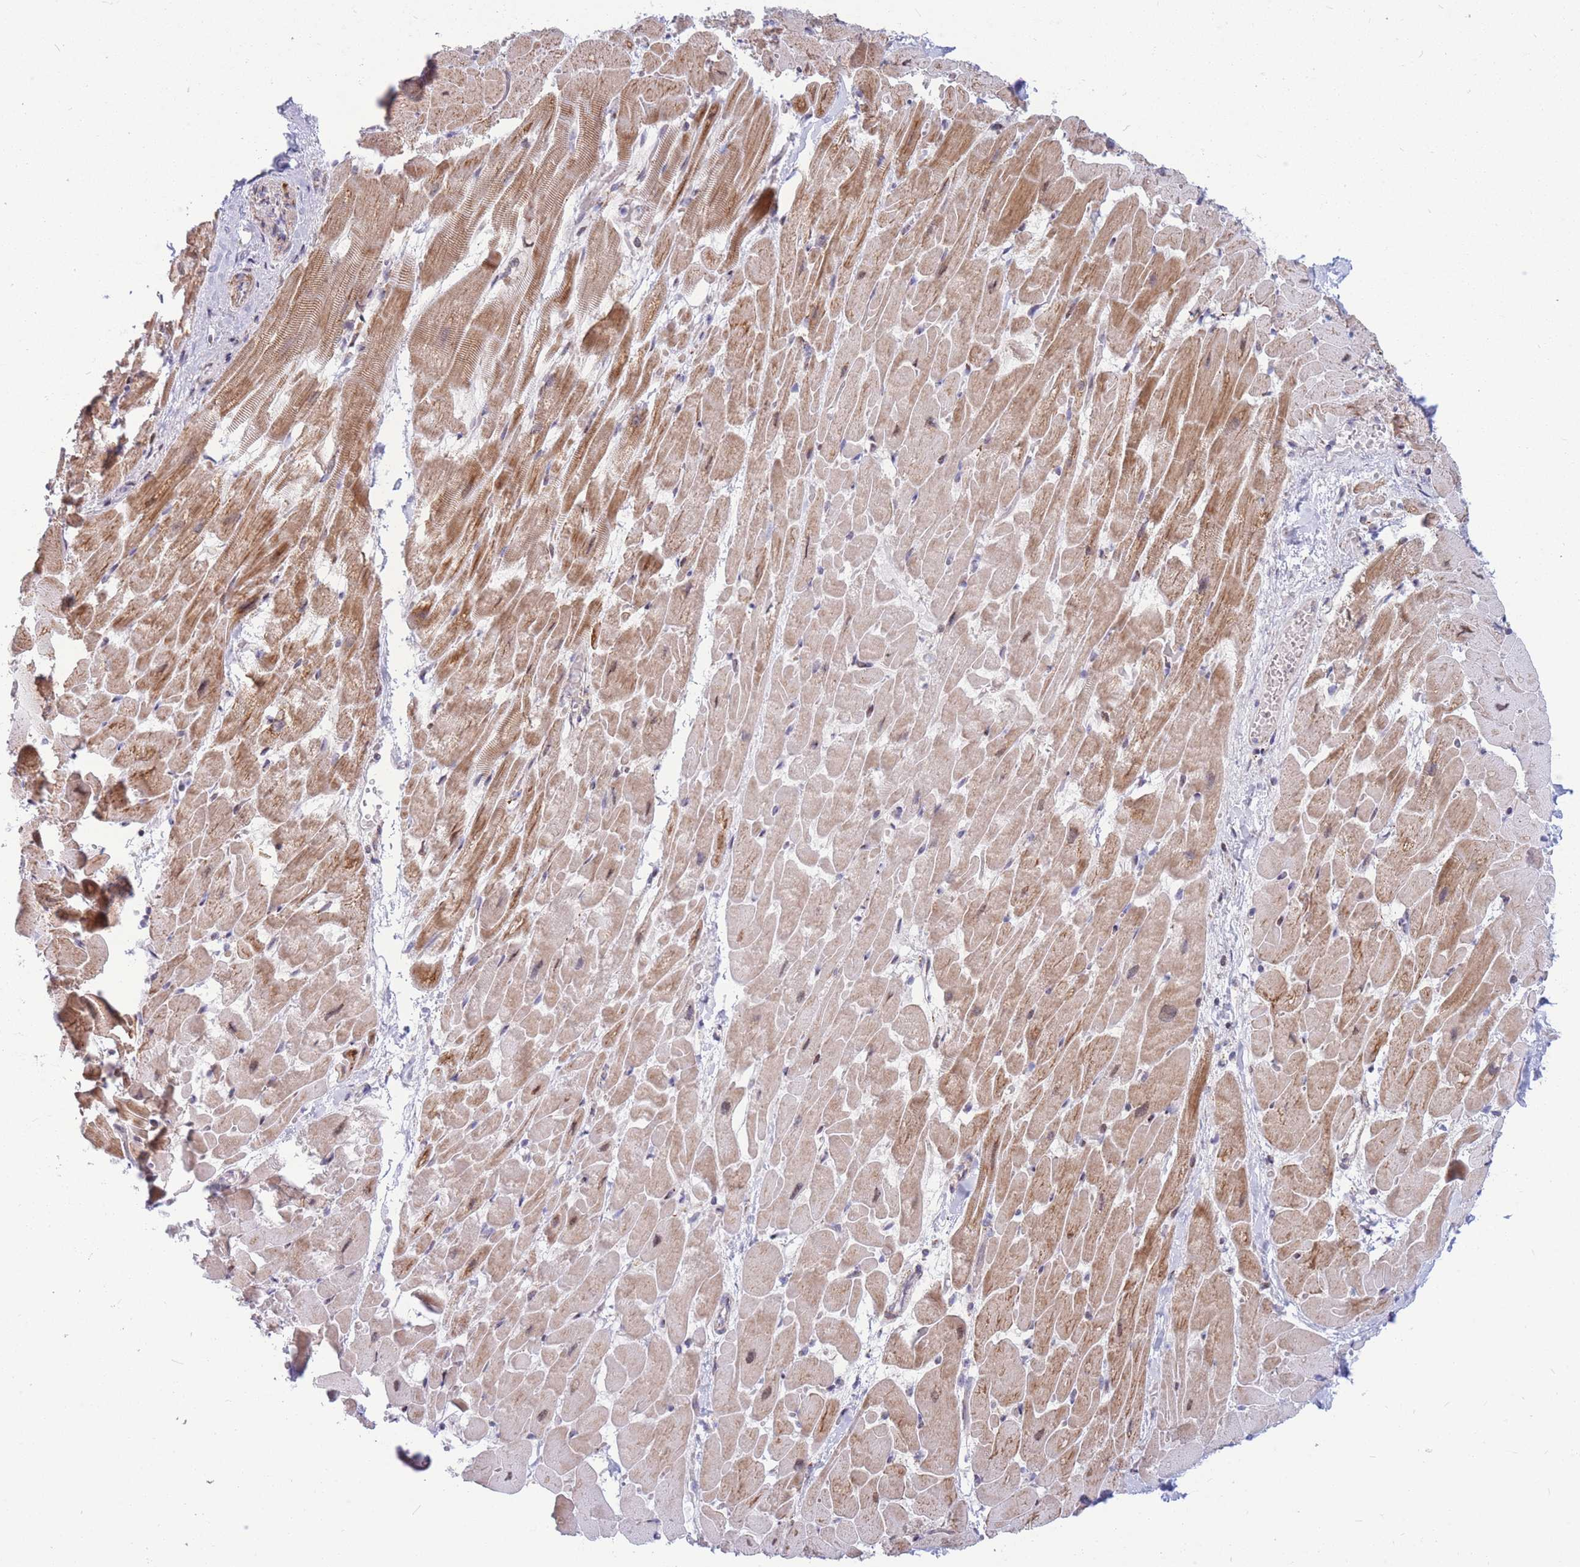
{"staining": {"intensity": "moderate", "quantity": "25%-75%", "location": "cytoplasmic/membranous"}, "tissue": "heart muscle", "cell_type": "Cardiomyocytes", "image_type": "normal", "snomed": [{"axis": "morphology", "description": "Normal tissue, NOS"}, {"axis": "topography", "description": "Heart"}], "caption": "Protein expression analysis of normal human heart muscle reveals moderate cytoplasmic/membranous staining in approximately 25%-75% of cardiomyocytes.", "gene": "HSPE1", "patient": {"sex": "male", "age": 37}}